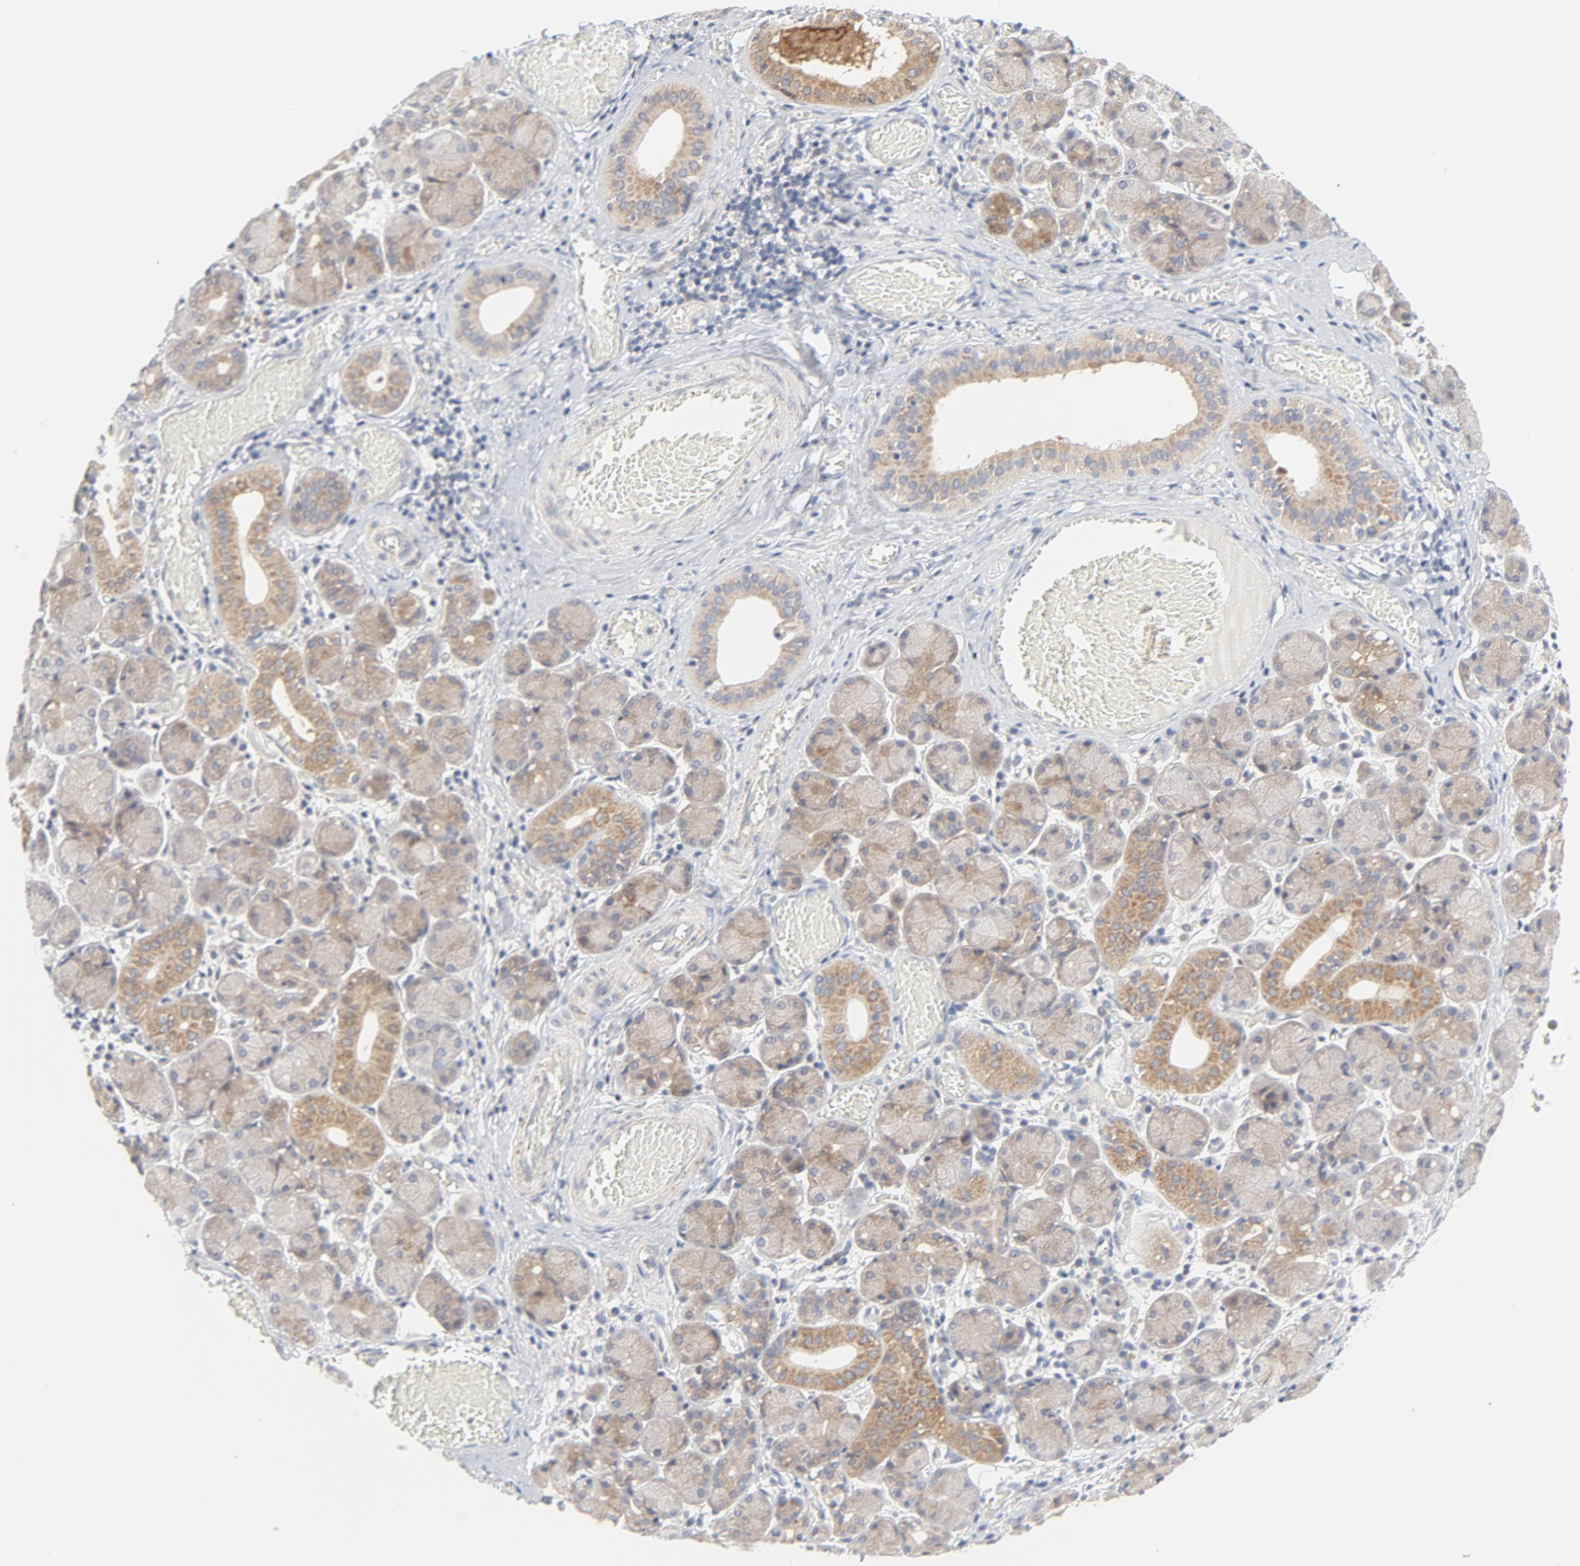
{"staining": {"intensity": "moderate", "quantity": ">75%", "location": "cytoplasmic/membranous"}, "tissue": "salivary gland", "cell_type": "Glandular cells", "image_type": "normal", "snomed": [{"axis": "morphology", "description": "Normal tissue, NOS"}, {"axis": "topography", "description": "Salivary gland"}], "caption": "The micrograph shows staining of normal salivary gland, revealing moderate cytoplasmic/membranous protein positivity (brown color) within glandular cells. (Stains: DAB (3,3'-diaminobenzidine) in brown, nuclei in blue, Microscopy: brightfield microscopy at high magnification).", "gene": "BAD", "patient": {"sex": "female", "age": 24}}